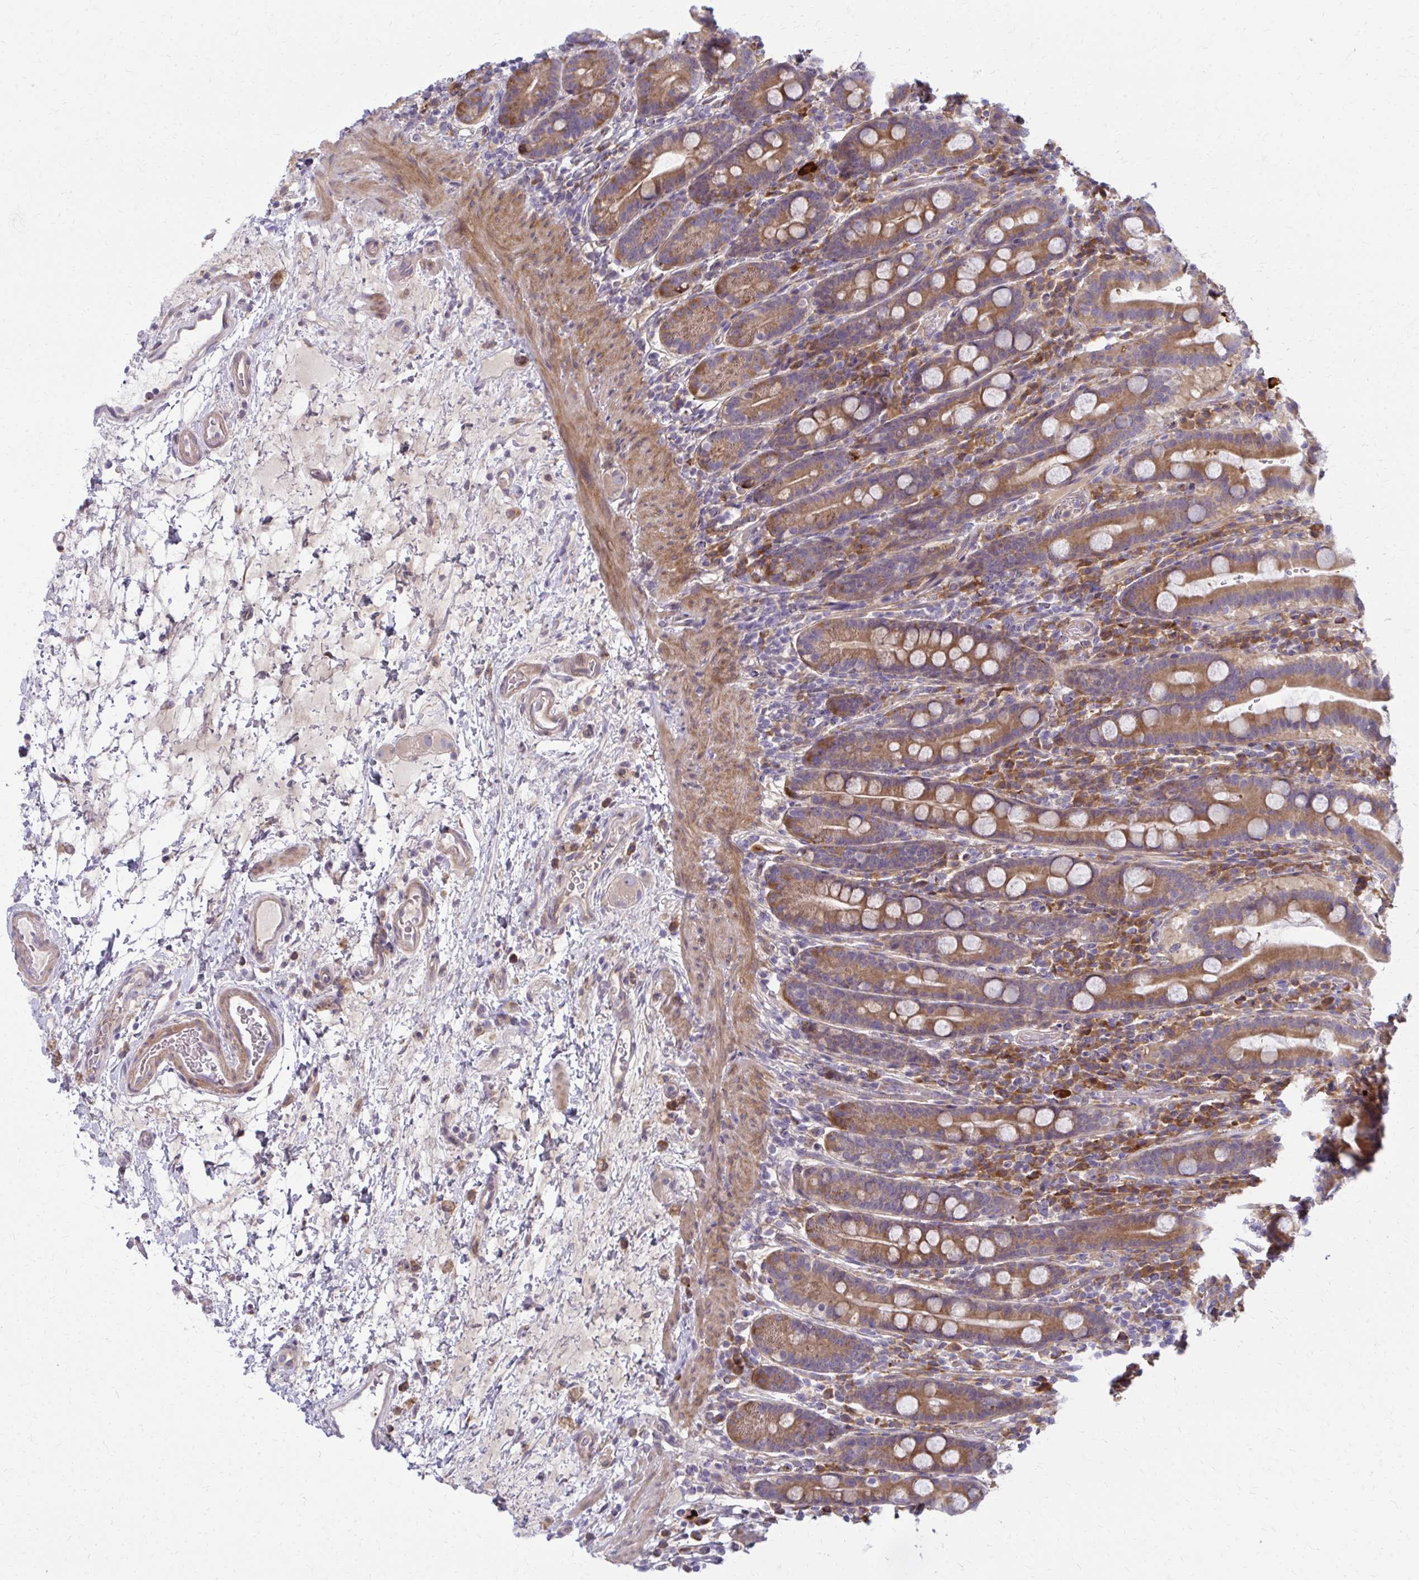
{"staining": {"intensity": "moderate", "quantity": ">75%", "location": "cytoplasmic/membranous"}, "tissue": "small intestine", "cell_type": "Glandular cells", "image_type": "normal", "snomed": [{"axis": "morphology", "description": "Normal tissue, NOS"}, {"axis": "topography", "description": "Small intestine"}], "caption": "Small intestine stained with DAB IHC demonstrates medium levels of moderate cytoplasmic/membranous positivity in about >75% of glandular cells. (DAB IHC with brightfield microscopy, high magnification).", "gene": "CEMP1", "patient": {"sex": "male", "age": 26}}